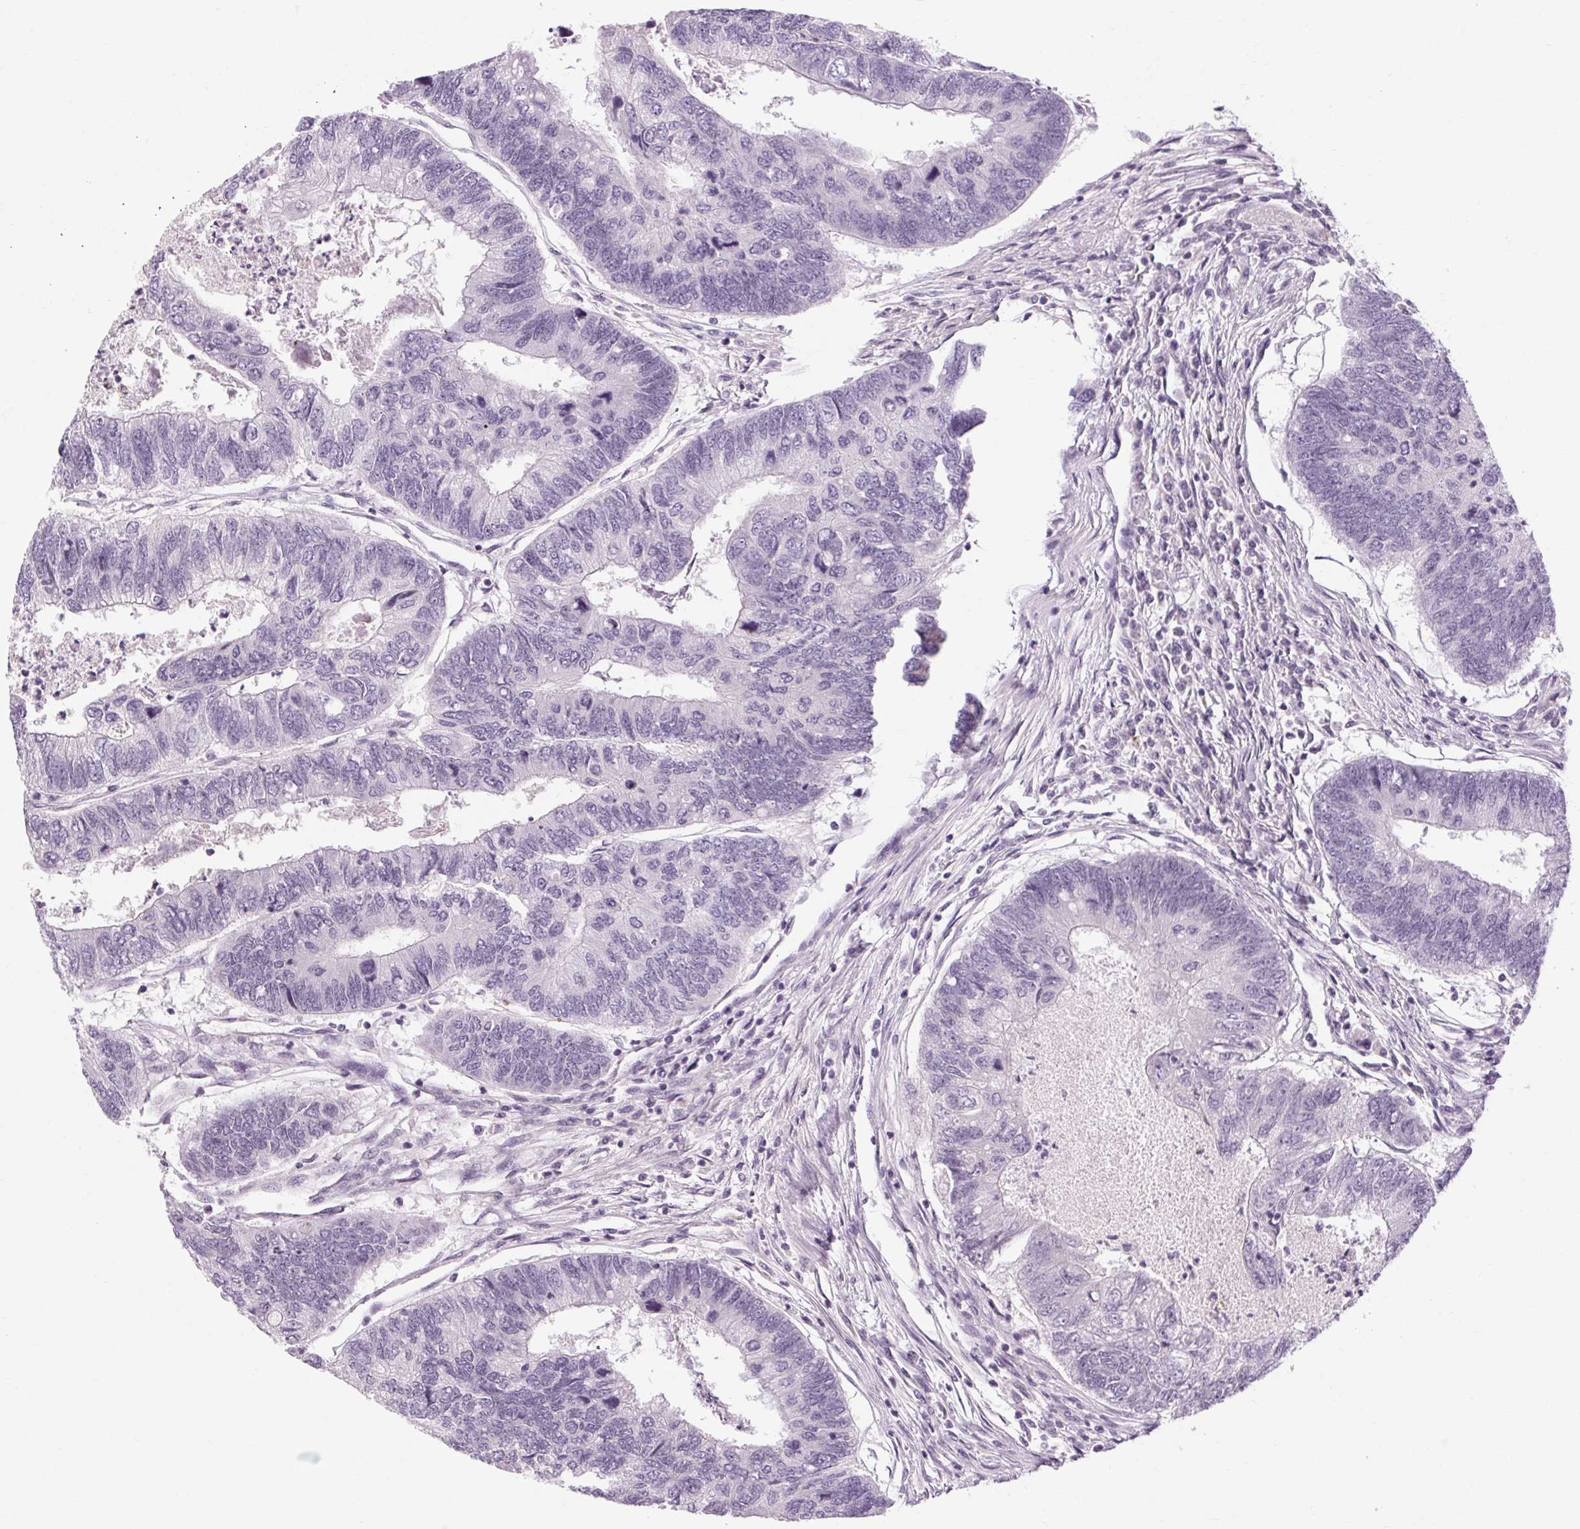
{"staining": {"intensity": "negative", "quantity": "none", "location": "none"}, "tissue": "colorectal cancer", "cell_type": "Tumor cells", "image_type": "cancer", "snomed": [{"axis": "morphology", "description": "Adenocarcinoma, NOS"}, {"axis": "topography", "description": "Colon"}], "caption": "The histopathology image reveals no staining of tumor cells in colorectal cancer.", "gene": "KLHL40", "patient": {"sex": "female", "age": 67}}